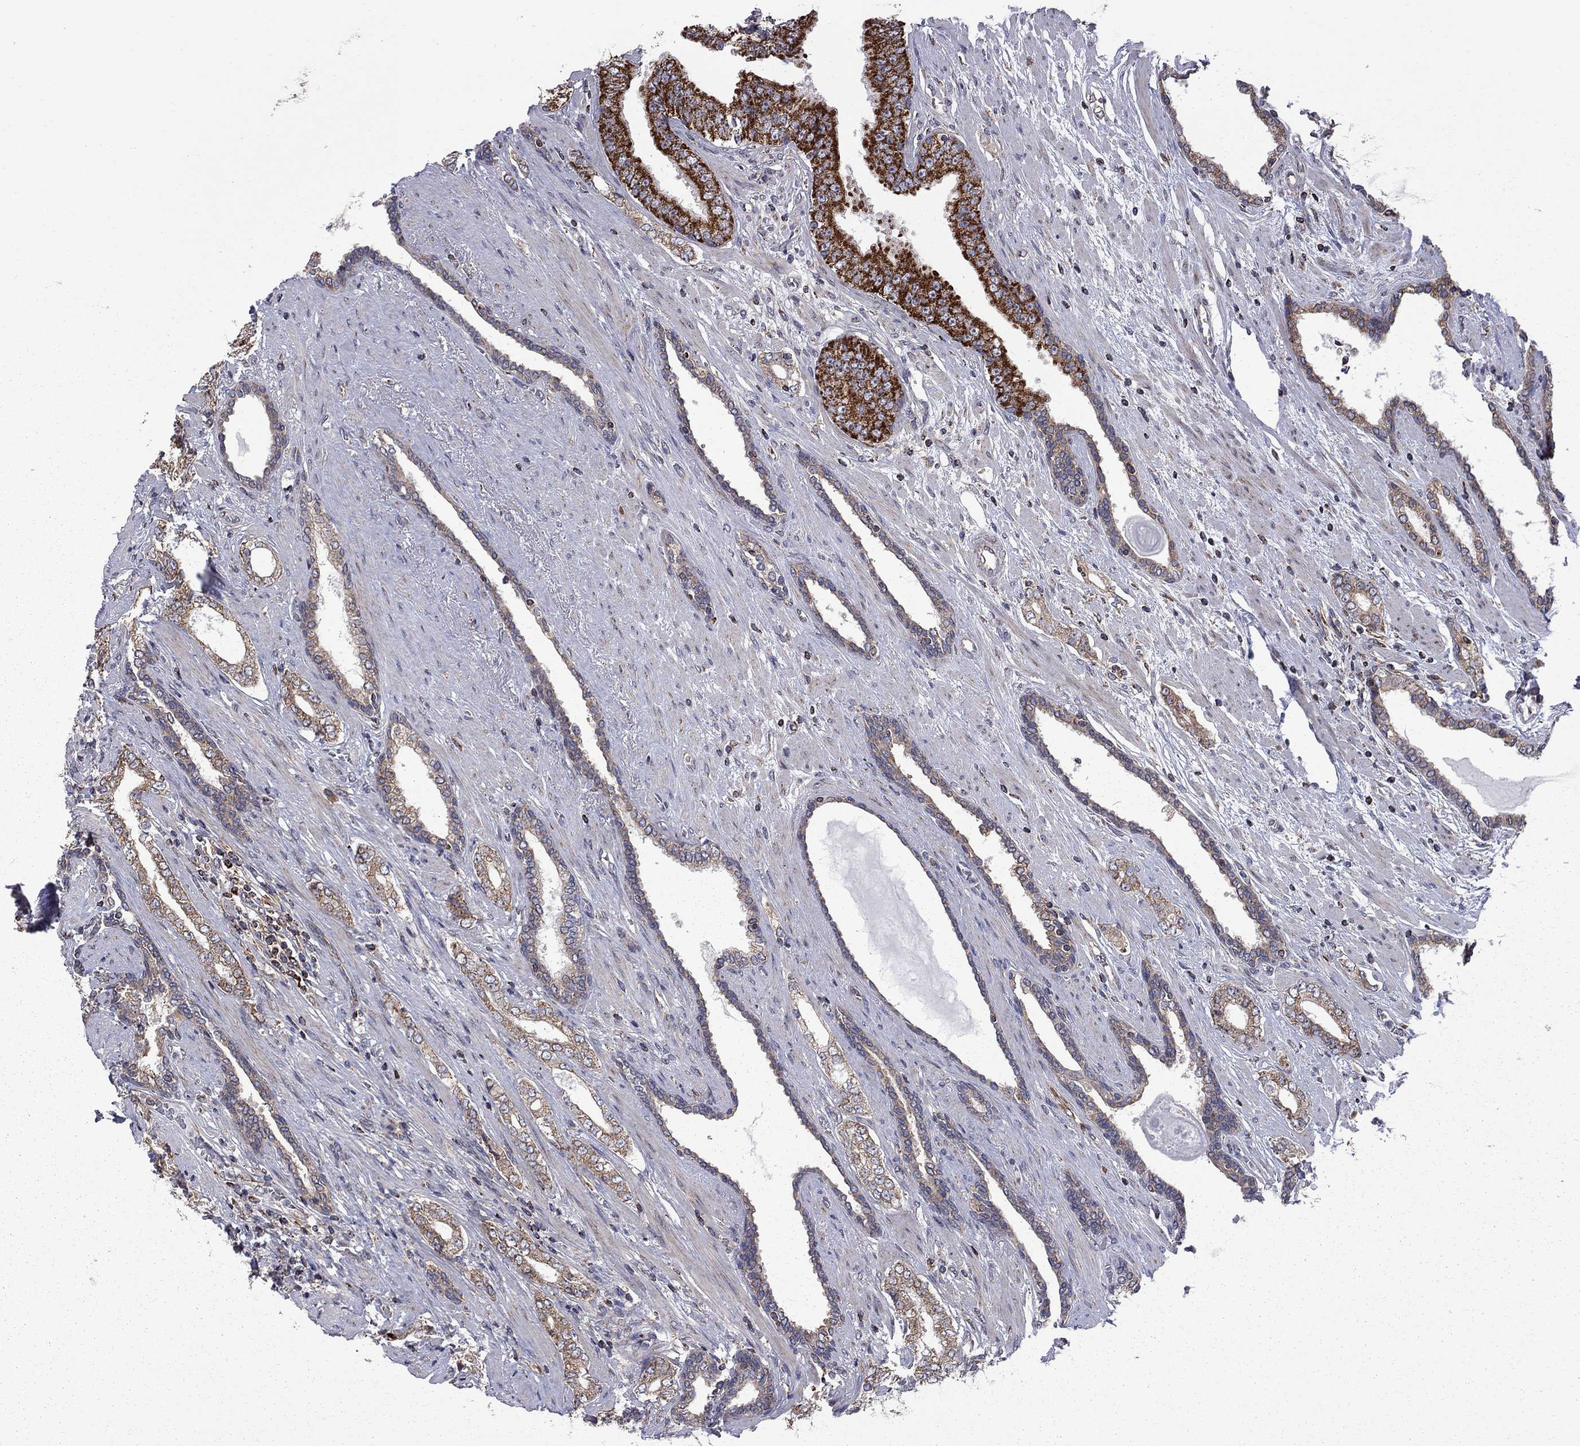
{"staining": {"intensity": "strong", "quantity": "<25%", "location": "cytoplasmic/membranous"}, "tissue": "prostate cancer", "cell_type": "Tumor cells", "image_type": "cancer", "snomed": [{"axis": "morphology", "description": "Adenocarcinoma, Low grade"}, {"axis": "topography", "description": "Prostate and seminal vesicle, NOS"}], "caption": "Brown immunohistochemical staining in human prostate cancer (adenocarcinoma (low-grade)) displays strong cytoplasmic/membranous expression in about <25% of tumor cells.", "gene": "CLPTM1", "patient": {"sex": "male", "age": 61}}